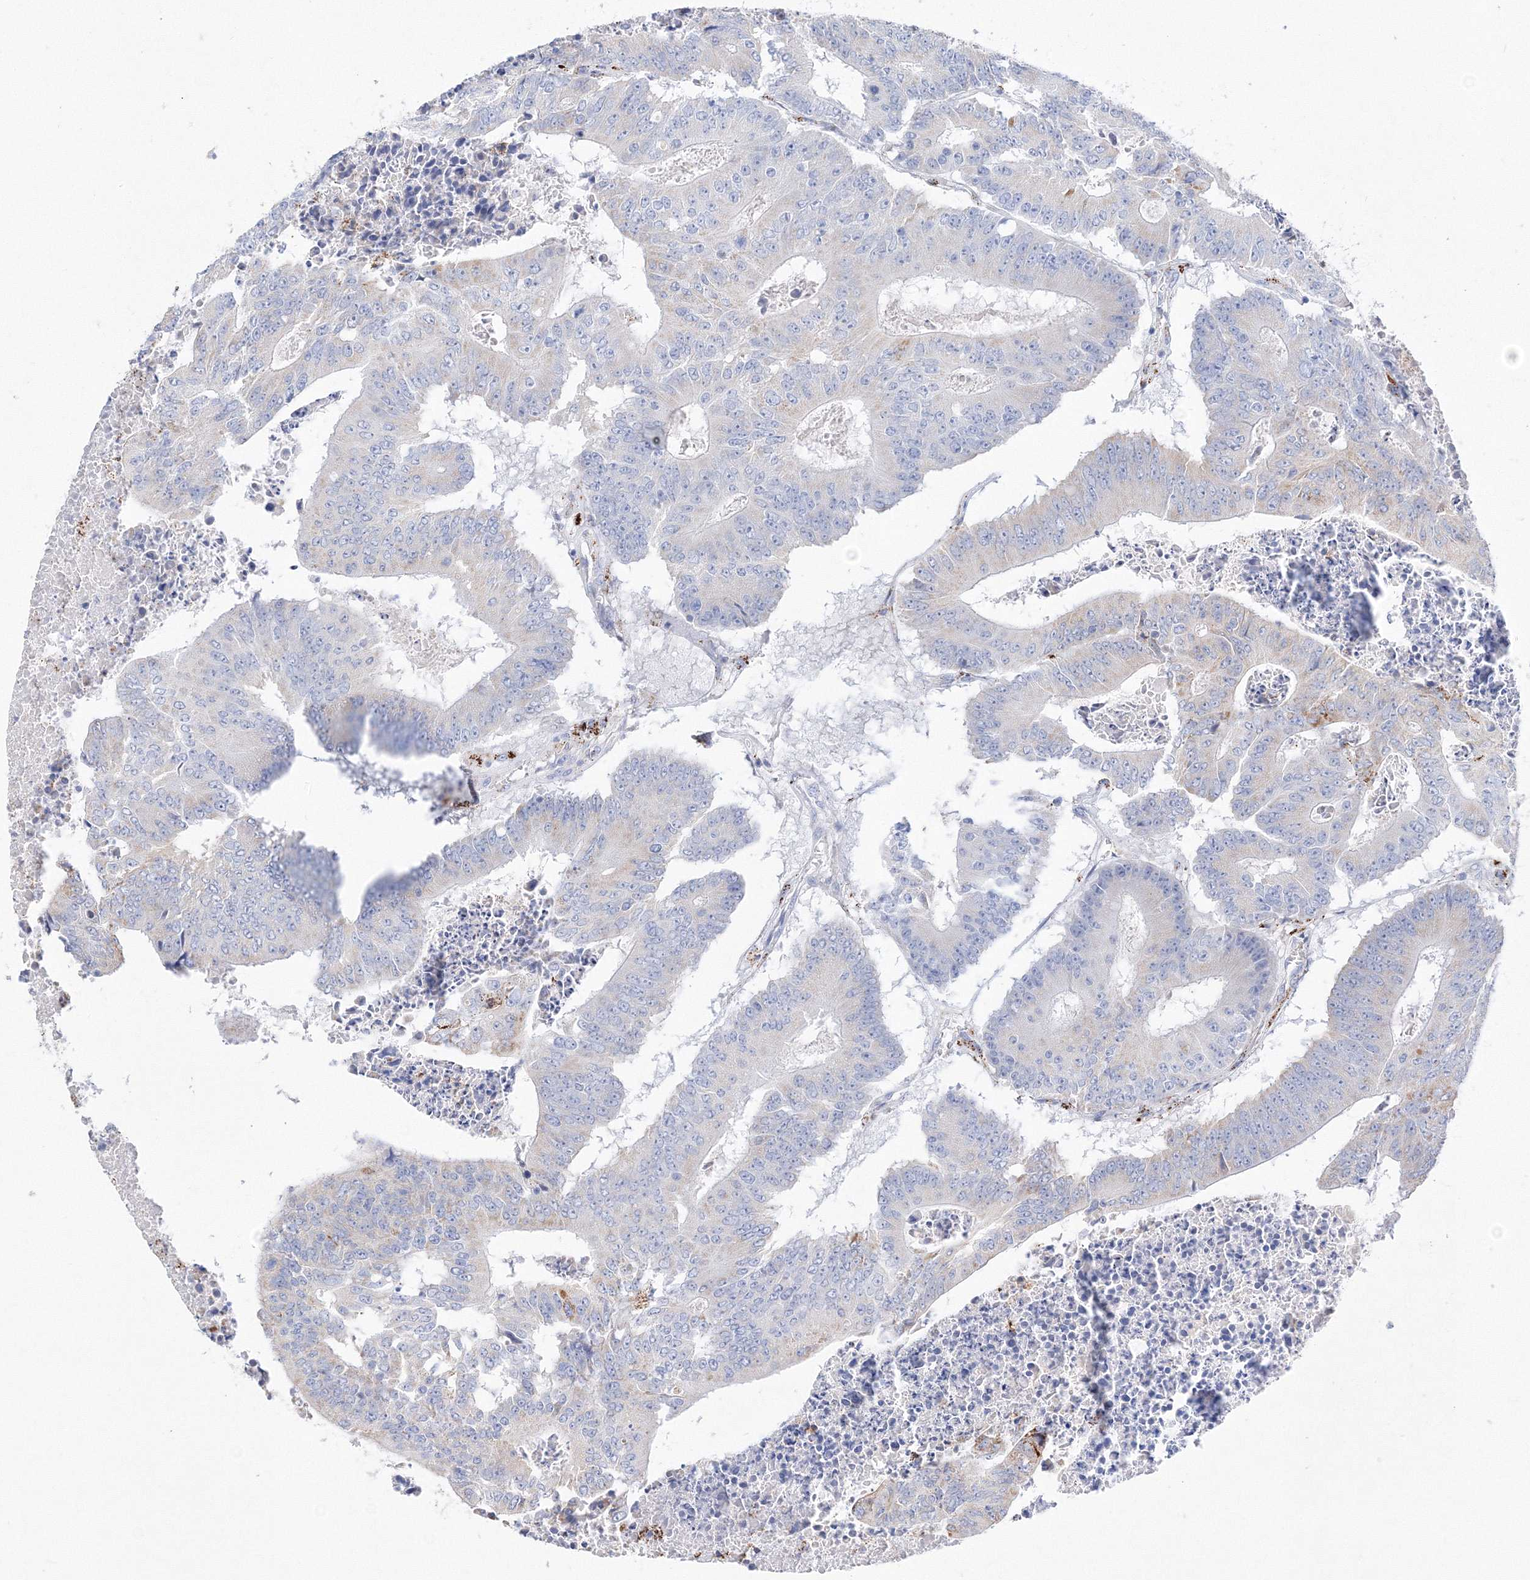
{"staining": {"intensity": "negative", "quantity": "none", "location": "none"}, "tissue": "colorectal cancer", "cell_type": "Tumor cells", "image_type": "cancer", "snomed": [{"axis": "morphology", "description": "Adenocarcinoma, NOS"}, {"axis": "topography", "description": "Colon"}], "caption": "Micrograph shows no significant protein positivity in tumor cells of colorectal cancer (adenocarcinoma).", "gene": "MERTK", "patient": {"sex": "male", "age": 87}}